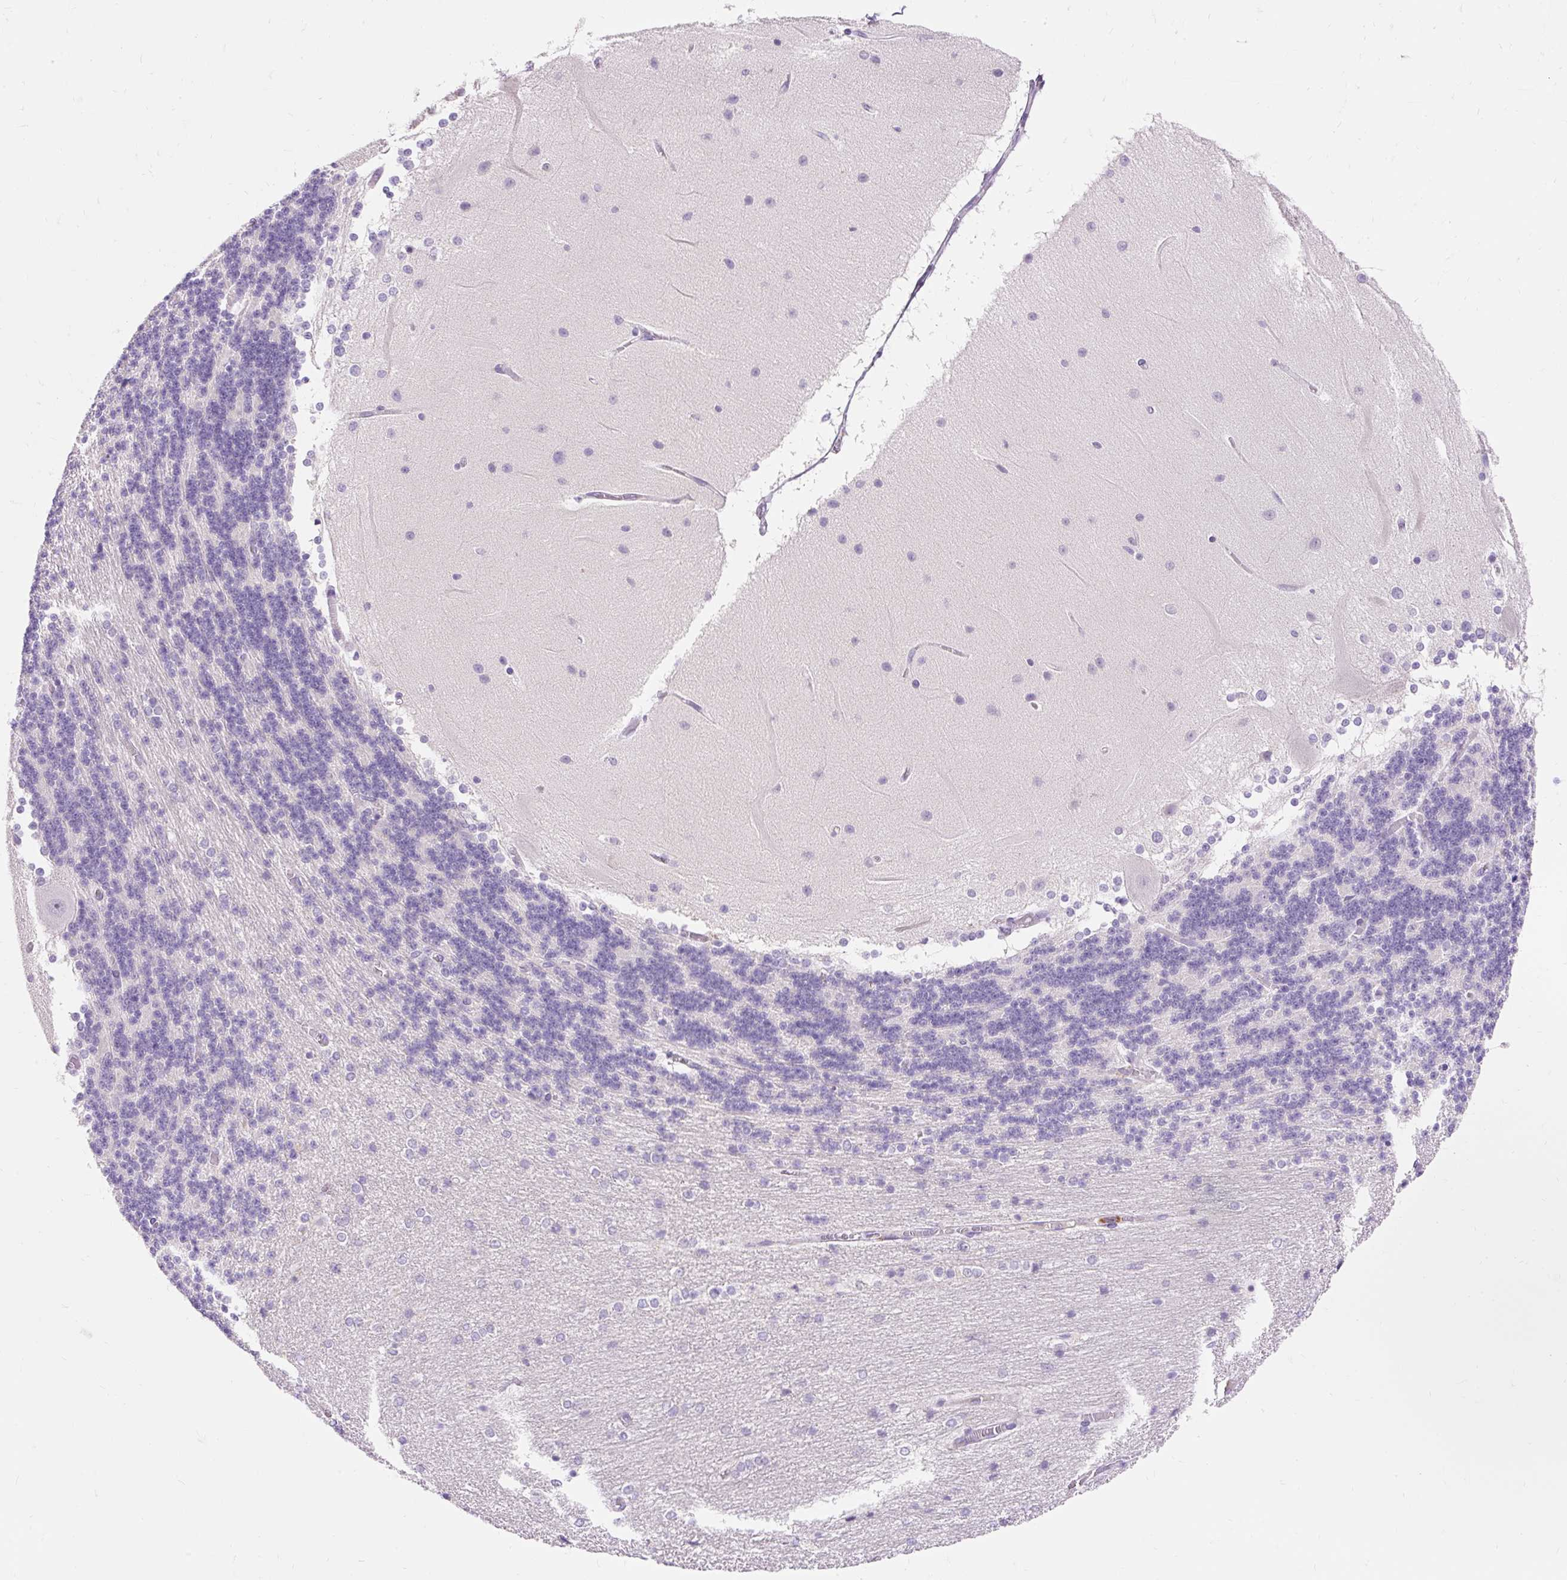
{"staining": {"intensity": "negative", "quantity": "none", "location": "none"}, "tissue": "cerebellum", "cell_type": "Cells in granular layer", "image_type": "normal", "snomed": [{"axis": "morphology", "description": "Normal tissue, NOS"}, {"axis": "topography", "description": "Cerebellum"}], "caption": "The histopathology image demonstrates no staining of cells in granular layer in normal cerebellum. (DAB immunohistochemistry visualized using brightfield microscopy, high magnification).", "gene": "TMEM150C", "patient": {"sex": "female", "age": 54}}